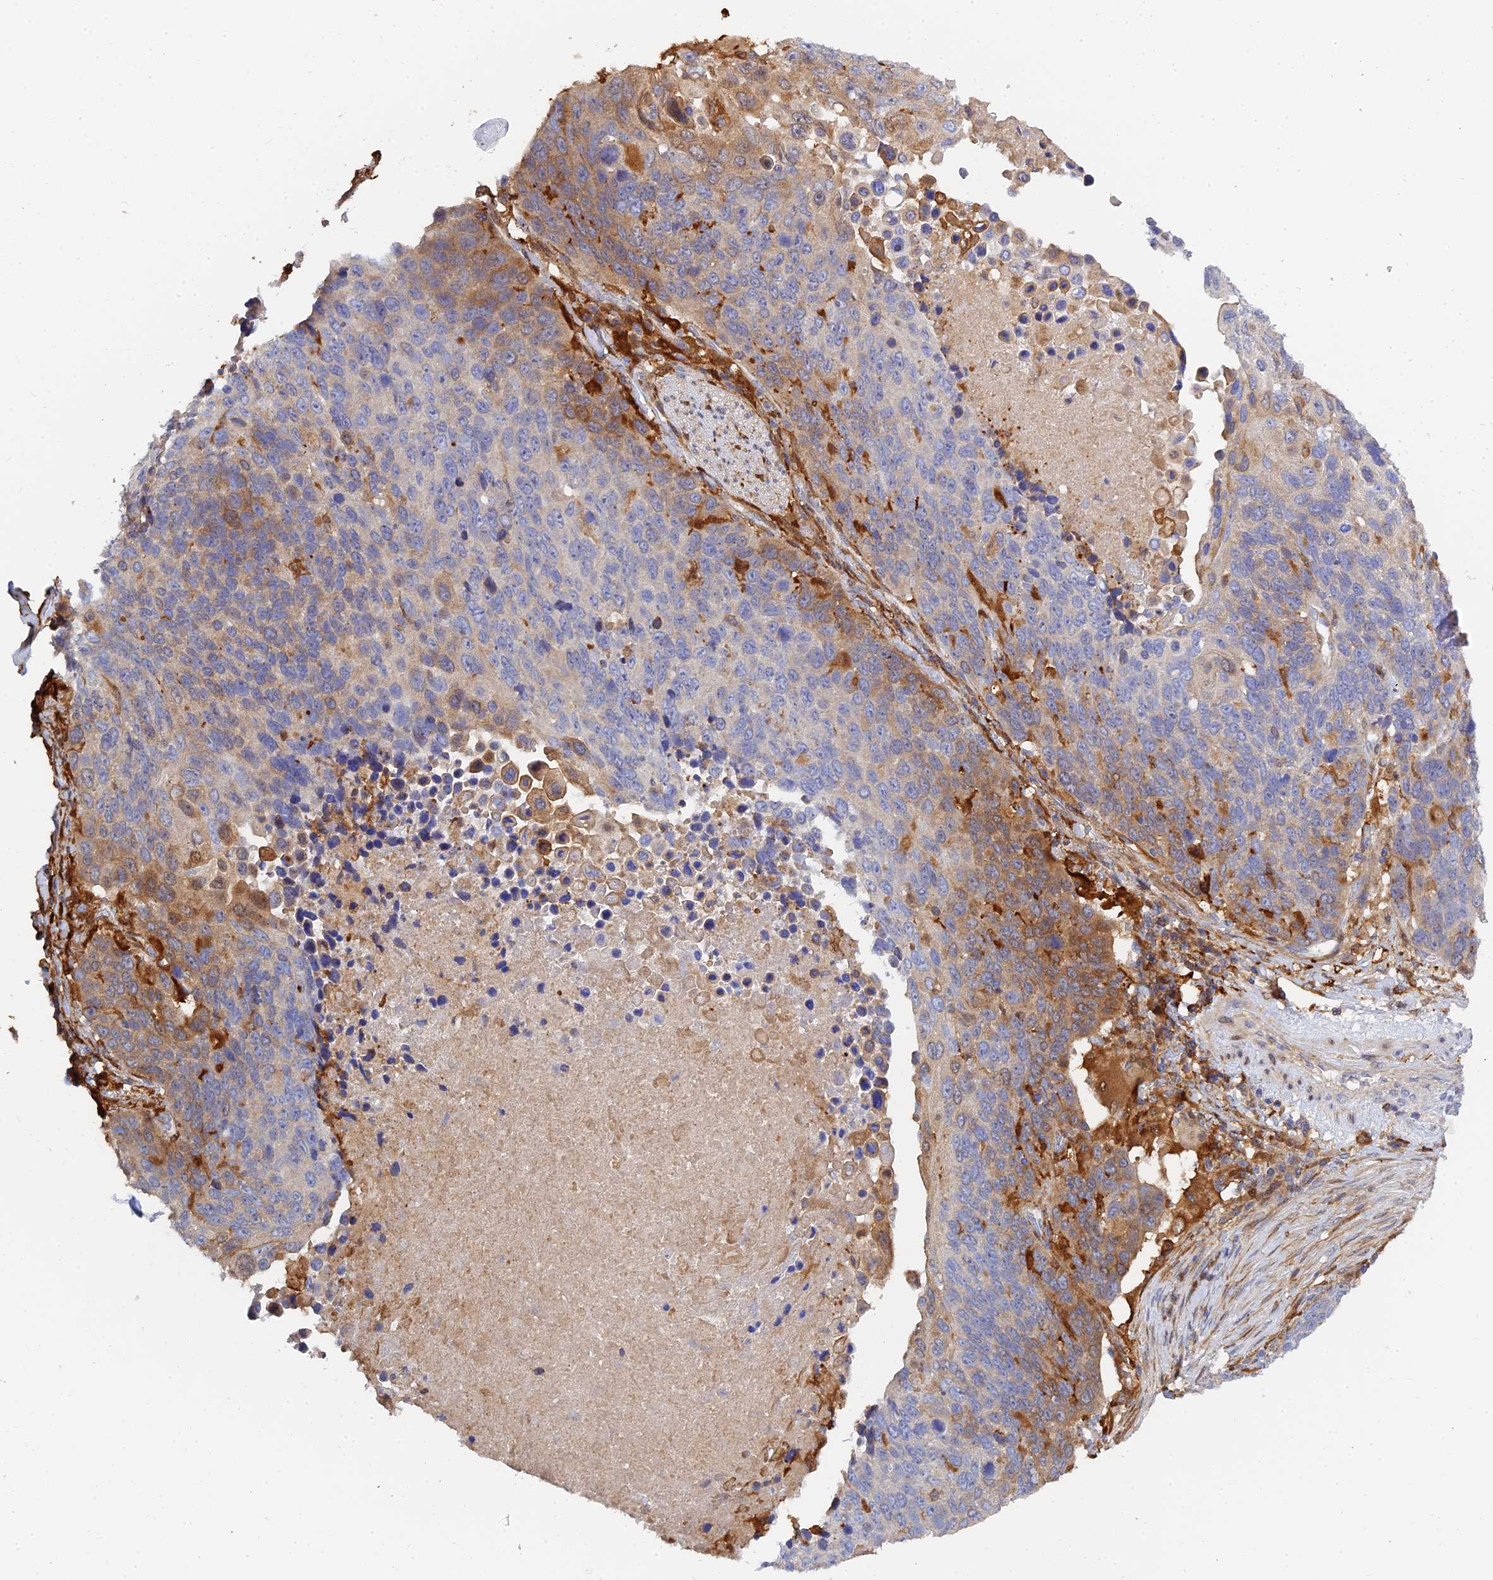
{"staining": {"intensity": "moderate", "quantity": "<25%", "location": "cytoplasmic/membranous"}, "tissue": "lung cancer", "cell_type": "Tumor cells", "image_type": "cancer", "snomed": [{"axis": "morphology", "description": "Normal tissue, NOS"}, {"axis": "morphology", "description": "Squamous cell carcinoma, NOS"}, {"axis": "topography", "description": "Lymph node"}, {"axis": "topography", "description": "Lung"}], "caption": "IHC of squamous cell carcinoma (lung) demonstrates low levels of moderate cytoplasmic/membranous positivity in approximately <25% of tumor cells.", "gene": "SPATA5L1", "patient": {"sex": "male", "age": 66}}